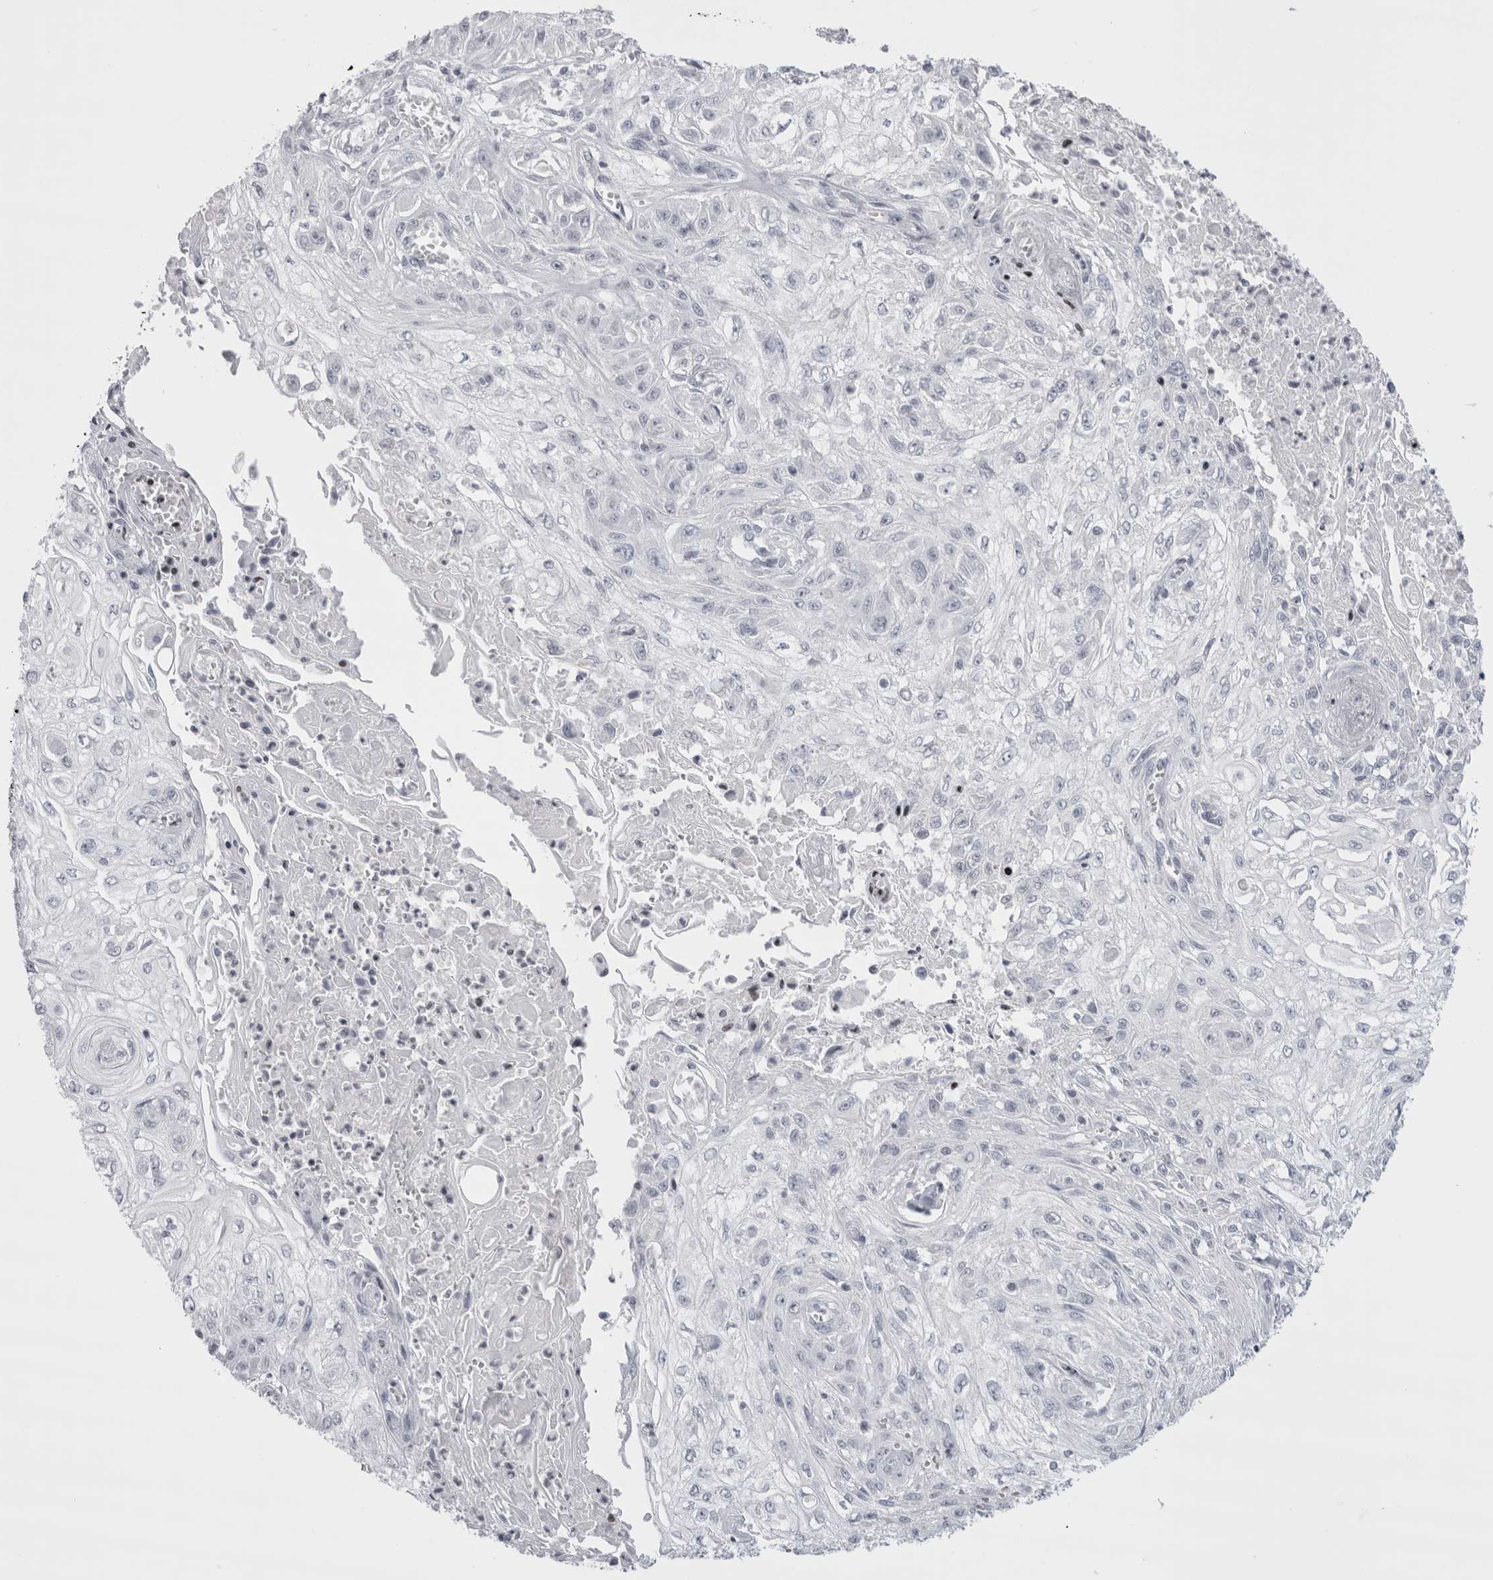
{"staining": {"intensity": "negative", "quantity": "none", "location": "none"}, "tissue": "skin cancer", "cell_type": "Tumor cells", "image_type": "cancer", "snomed": [{"axis": "morphology", "description": "Squamous cell carcinoma, NOS"}, {"axis": "morphology", "description": "Squamous cell carcinoma, metastatic, NOS"}, {"axis": "topography", "description": "Skin"}, {"axis": "topography", "description": "Lymph node"}], "caption": "Squamous cell carcinoma (skin) was stained to show a protein in brown. There is no significant positivity in tumor cells. (DAB (3,3'-diaminobenzidine) immunohistochemistry, high magnification).", "gene": "FNDC8", "patient": {"sex": "male", "age": 75}}